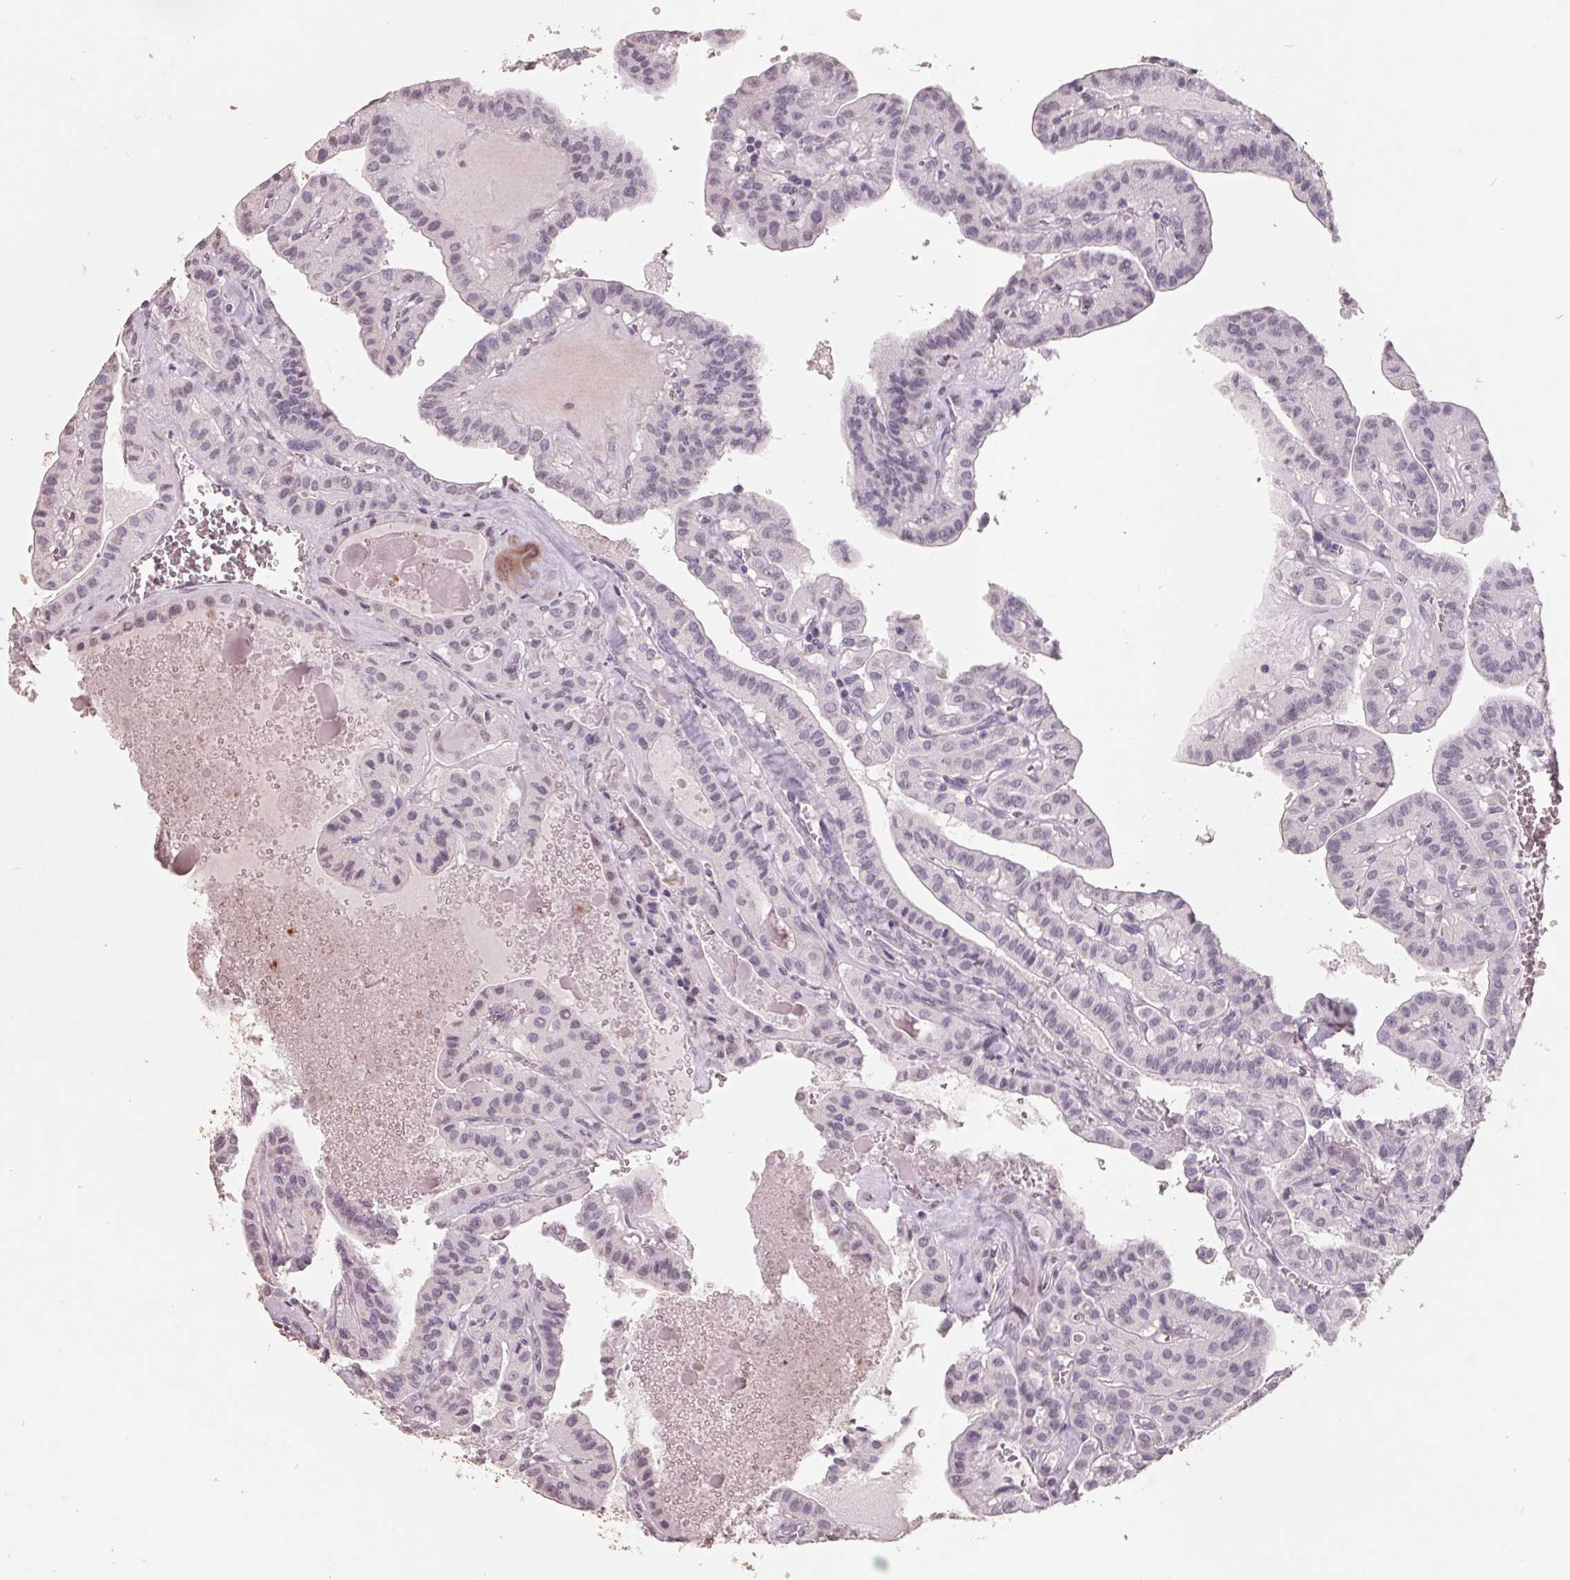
{"staining": {"intensity": "weak", "quantity": "25%-75%", "location": "nuclear"}, "tissue": "thyroid cancer", "cell_type": "Tumor cells", "image_type": "cancer", "snomed": [{"axis": "morphology", "description": "Papillary adenocarcinoma, NOS"}, {"axis": "topography", "description": "Thyroid gland"}], "caption": "Papillary adenocarcinoma (thyroid) was stained to show a protein in brown. There is low levels of weak nuclear positivity in approximately 25%-75% of tumor cells.", "gene": "FTCD", "patient": {"sex": "male", "age": 52}}